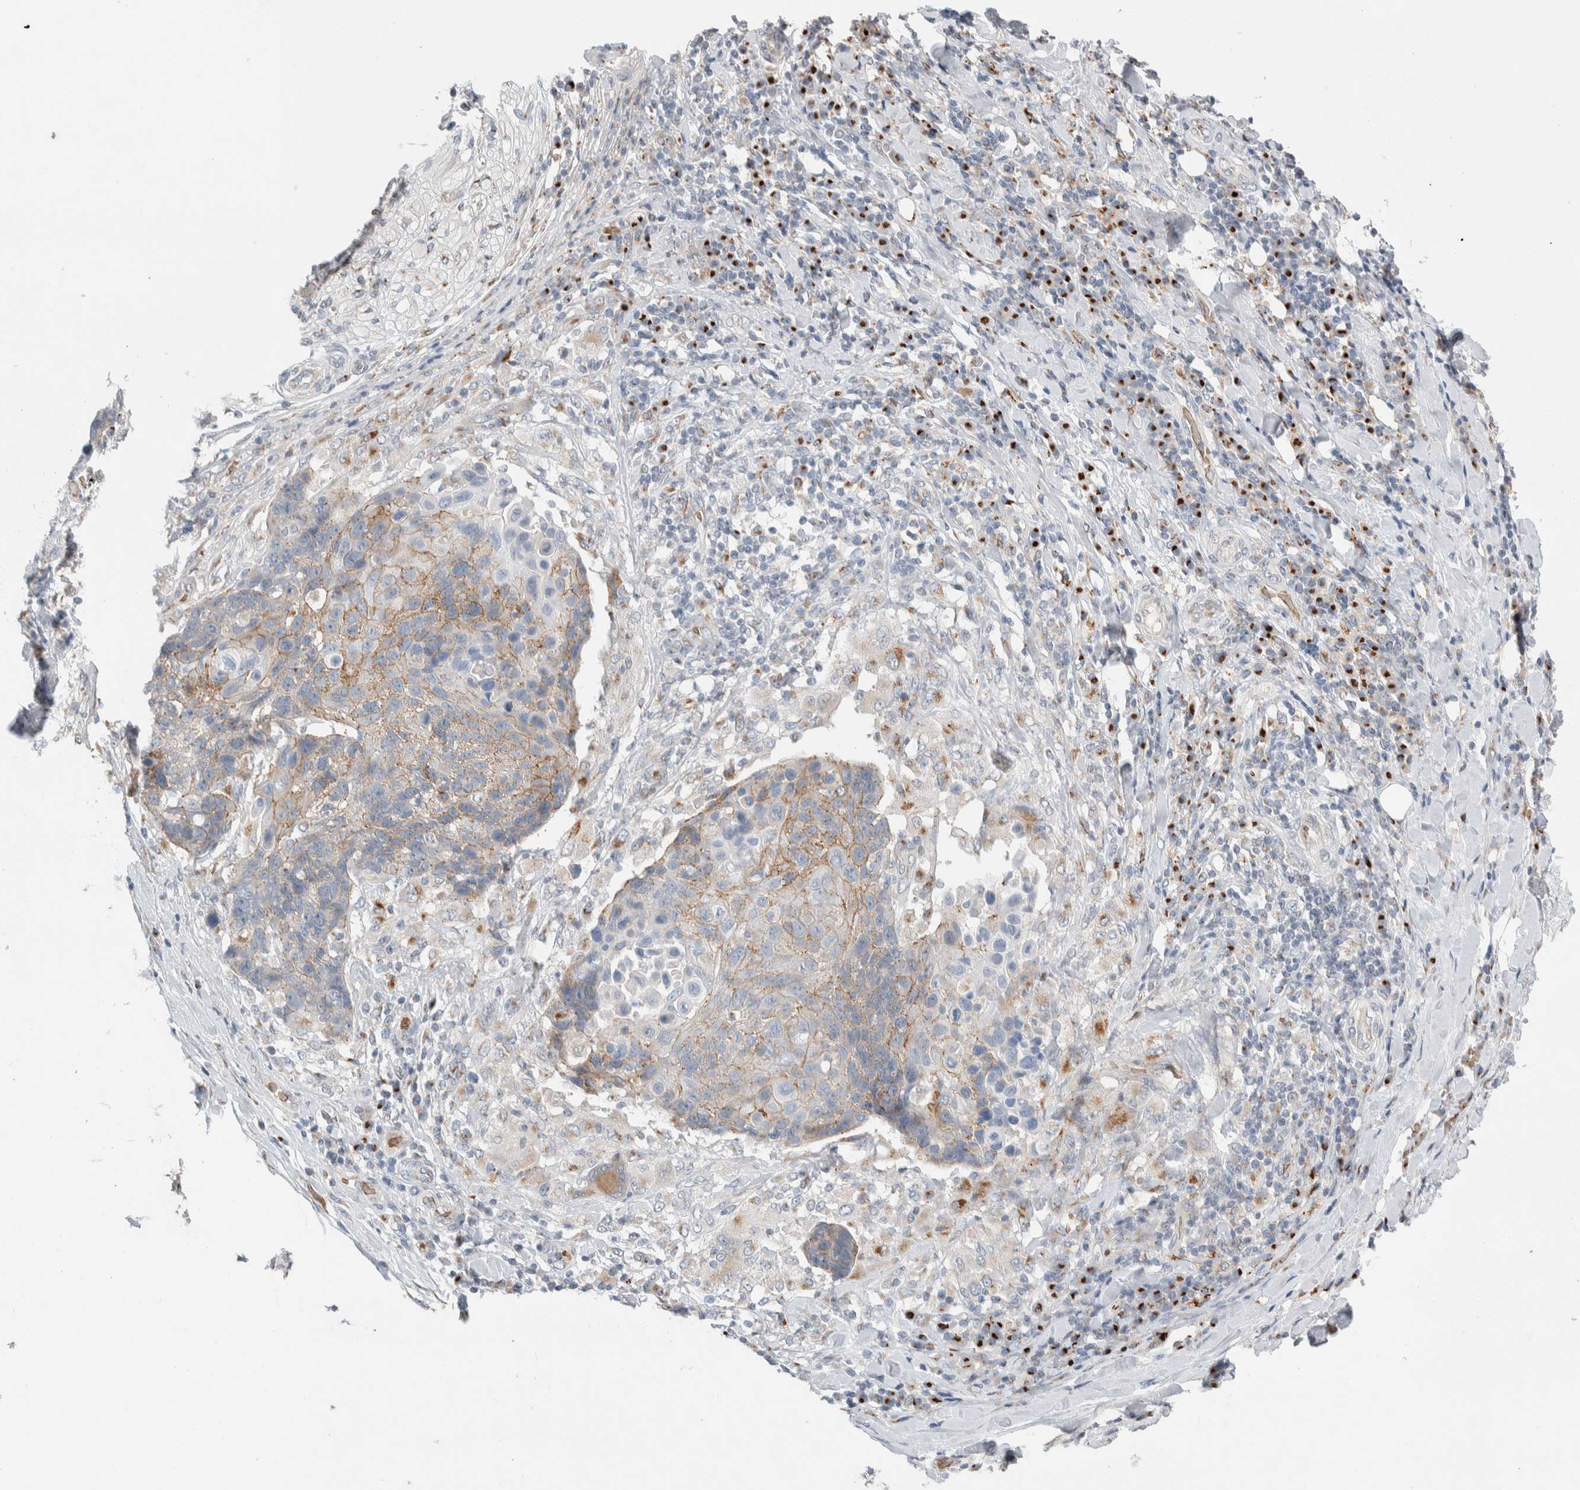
{"staining": {"intensity": "moderate", "quantity": "<25%", "location": "cytoplasmic/membranous"}, "tissue": "lung cancer", "cell_type": "Tumor cells", "image_type": "cancer", "snomed": [{"axis": "morphology", "description": "Squamous cell carcinoma, NOS"}, {"axis": "topography", "description": "Lung"}], "caption": "A photomicrograph of human squamous cell carcinoma (lung) stained for a protein shows moderate cytoplasmic/membranous brown staining in tumor cells. (DAB (3,3'-diaminobenzidine) IHC with brightfield microscopy, high magnification).", "gene": "SLC38A10", "patient": {"sex": "male", "age": 66}}